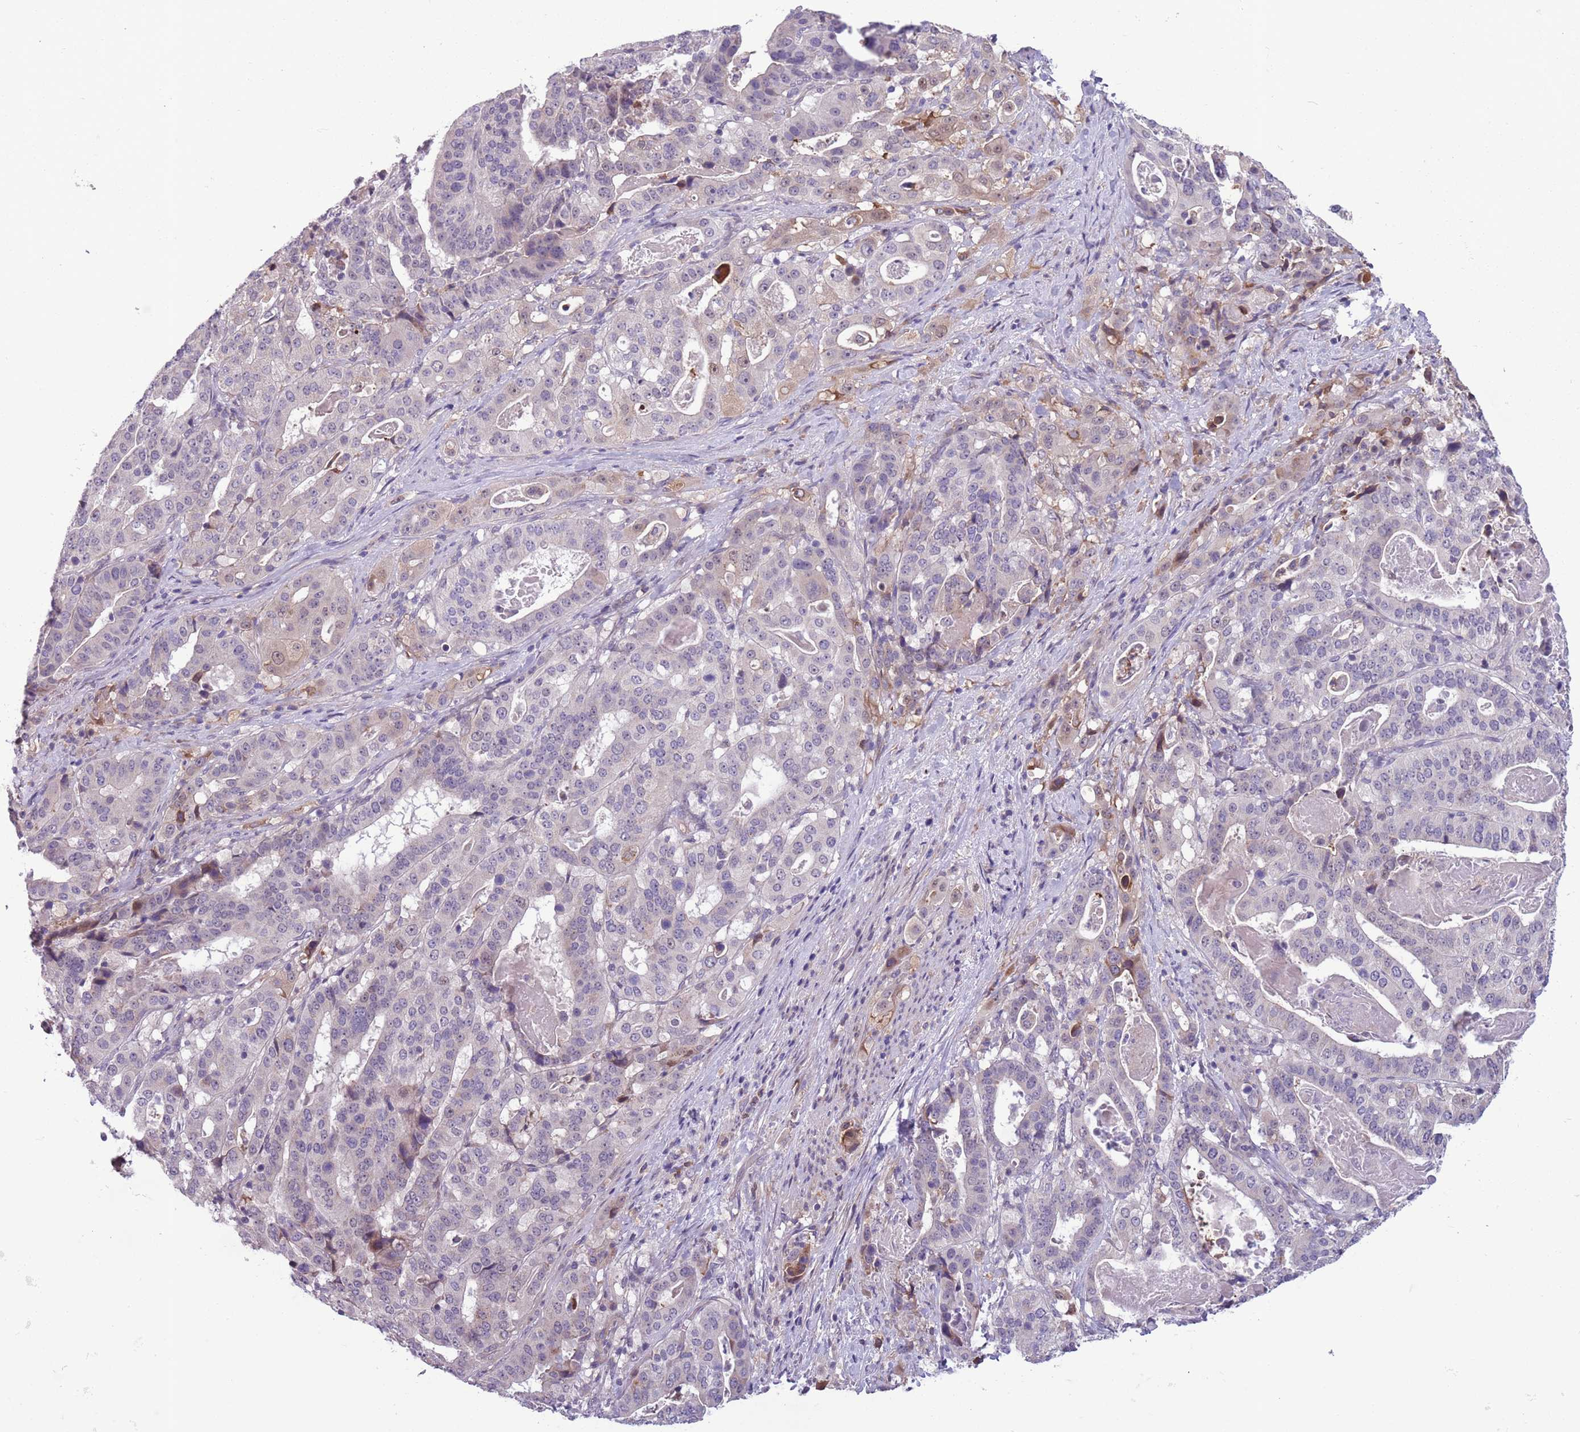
{"staining": {"intensity": "negative", "quantity": "none", "location": "none"}, "tissue": "stomach cancer", "cell_type": "Tumor cells", "image_type": "cancer", "snomed": [{"axis": "morphology", "description": "Adenocarcinoma, NOS"}, {"axis": "topography", "description": "Stomach"}], "caption": "Immunohistochemistry micrograph of human adenocarcinoma (stomach) stained for a protein (brown), which reveals no staining in tumor cells.", "gene": "JAML", "patient": {"sex": "male", "age": 48}}